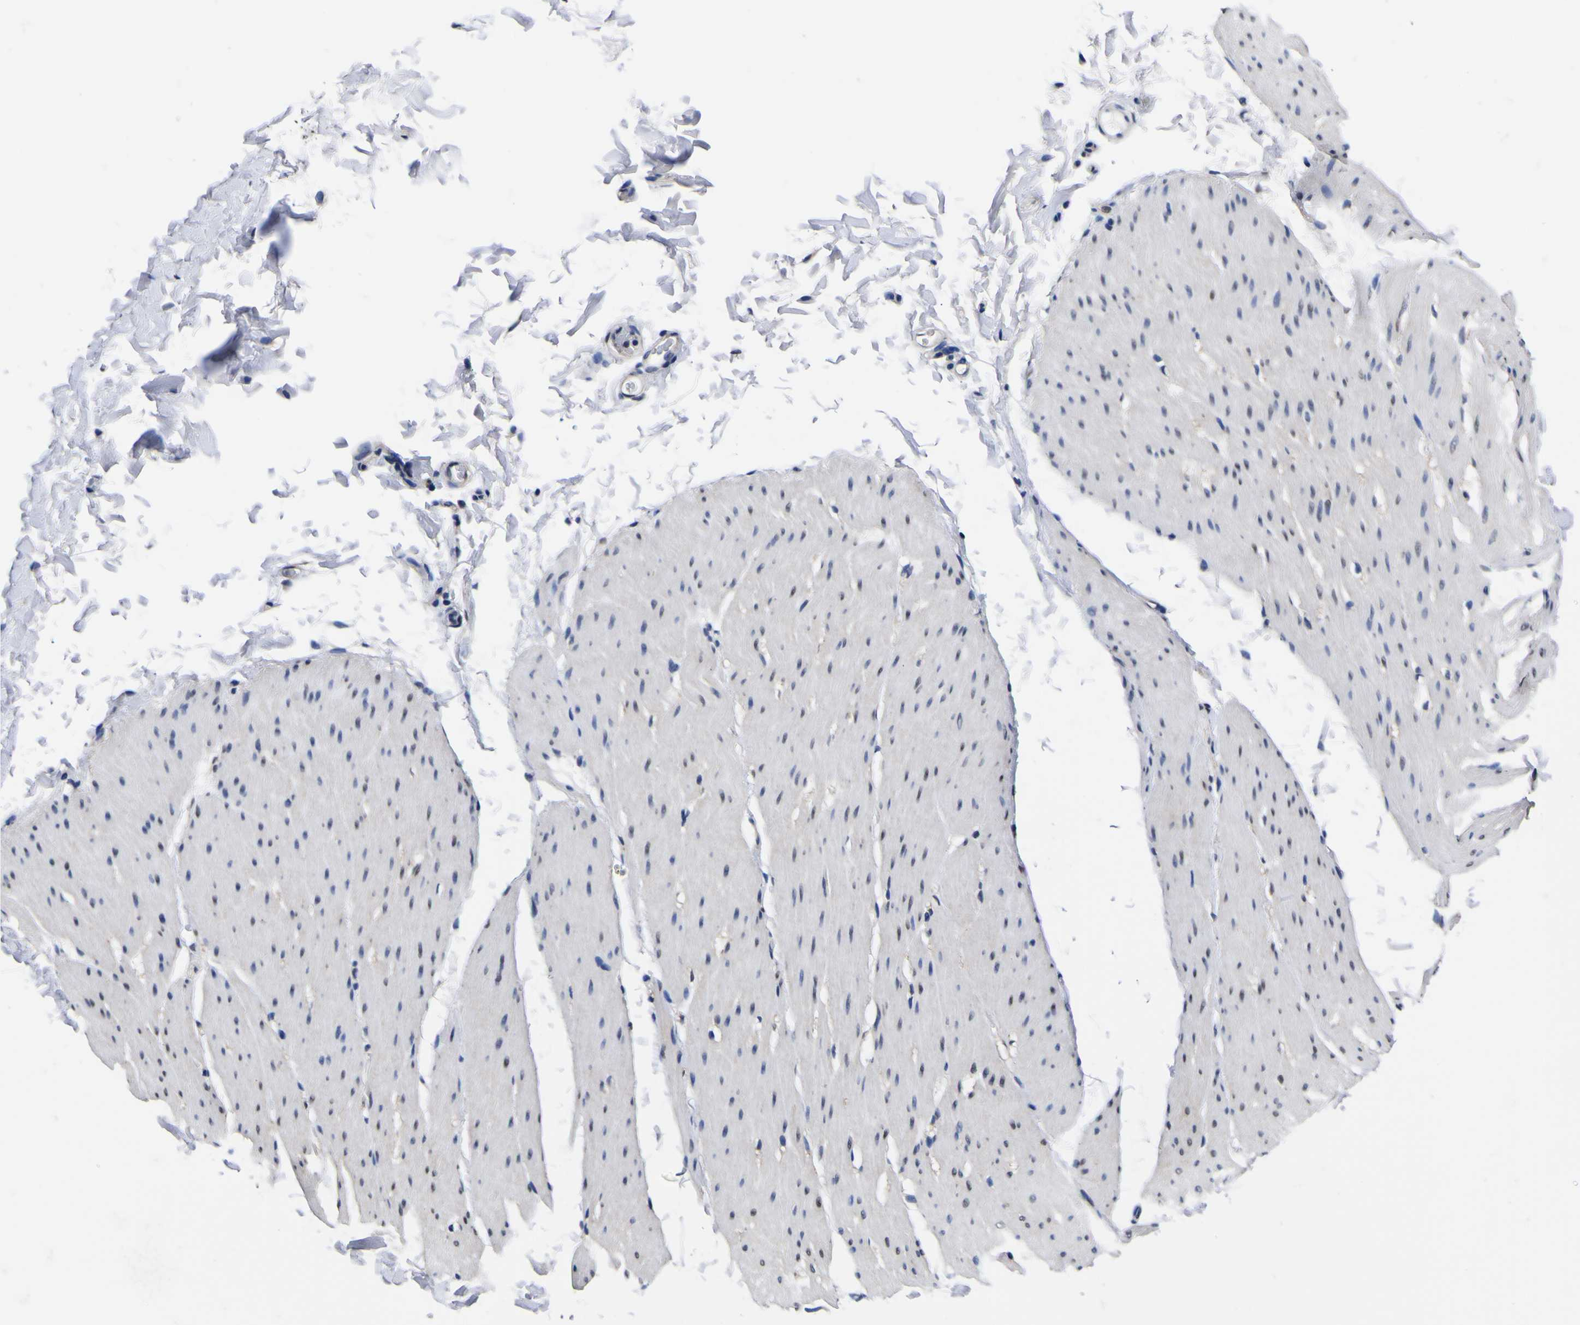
{"staining": {"intensity": "weak", "quantity": "25%-75%", "location": "cytoplasmic/membranous"}, "tissue": "smooth muscle", "cell_type": "Smooth muscle cells", "image_type": "normal", "snomed": [{"axis": "morphology", "description": "Normal tissue, NOS"}, {"axis": "topography", "description": "Smooth muscle"}, {"axis": "topography", "description": "Colon"}], "caption": "Smooth muscle stained with DAB (3,3'-diaminobenzidine) IHC demonstrates low levels of weak cytoplasmic/membranous expression in approximately 25%-75% of smooth muscle cells.", "gene": "FAM110B", "patient": {"sex": "male", "age": 67}}